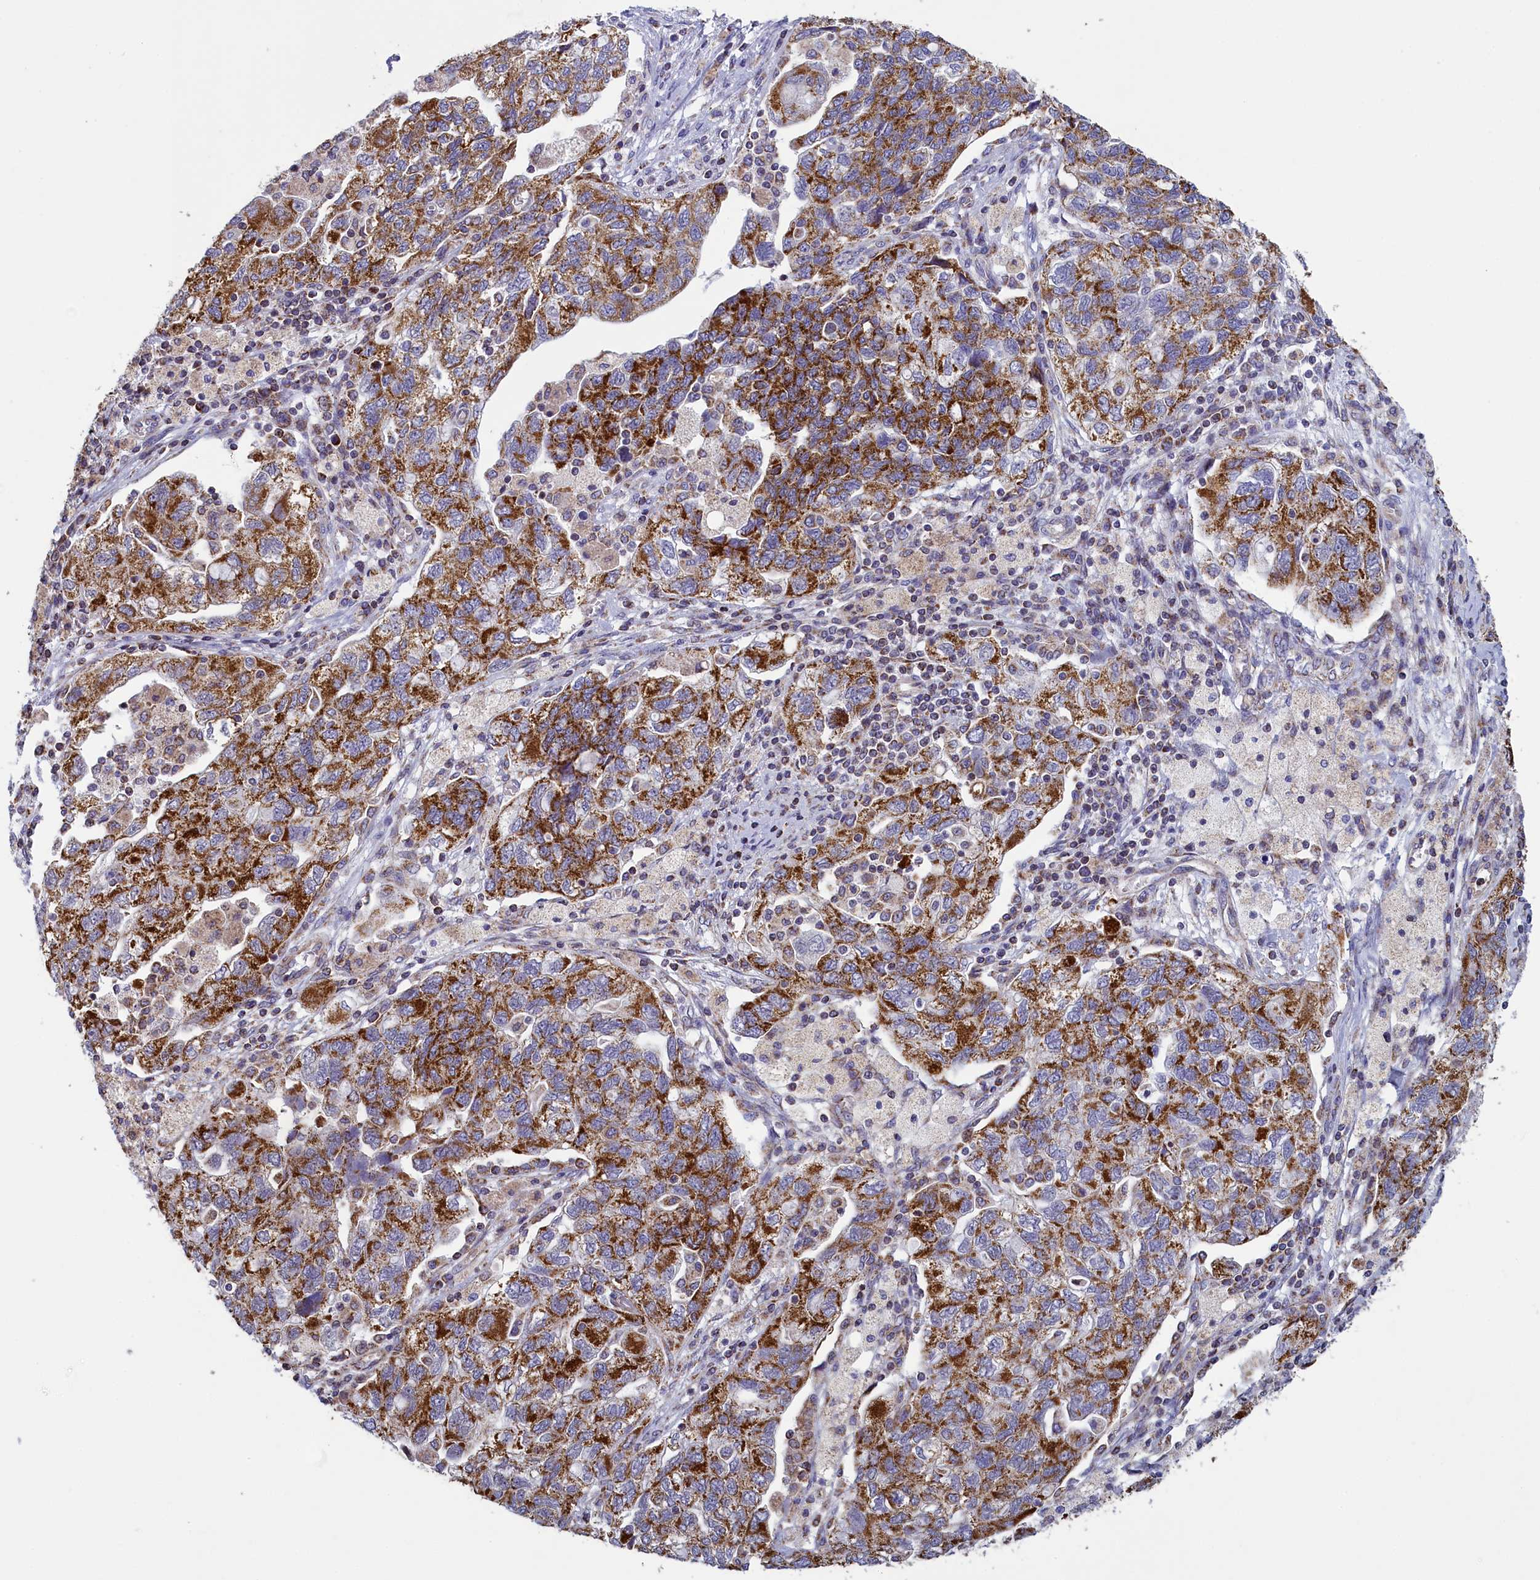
{"staining": {"intensity": "strong", "quantity": ">75%", "location": "cytoplasmic/membranous"}, "tissue": "ovarian cancer", "cell_type": "Tumor cells", "image_type": "cancer", "snomed": [{"axis": "morphology", "description": "Carcinoma, NOS"}, {"axis": "morphology", "description": "Cystadenocarcinoma, serous, NOS"}, {"axis": "topography", "description": "Ovary"}], "caption": "Ovarian cancer was stained to show a protein in brown. There is high levels of strong cytoplasmic/membranous staining in approximately >75% of tumor cells.", "gene": "IFT122", "patient": {"sex": "female", "age": 69}}